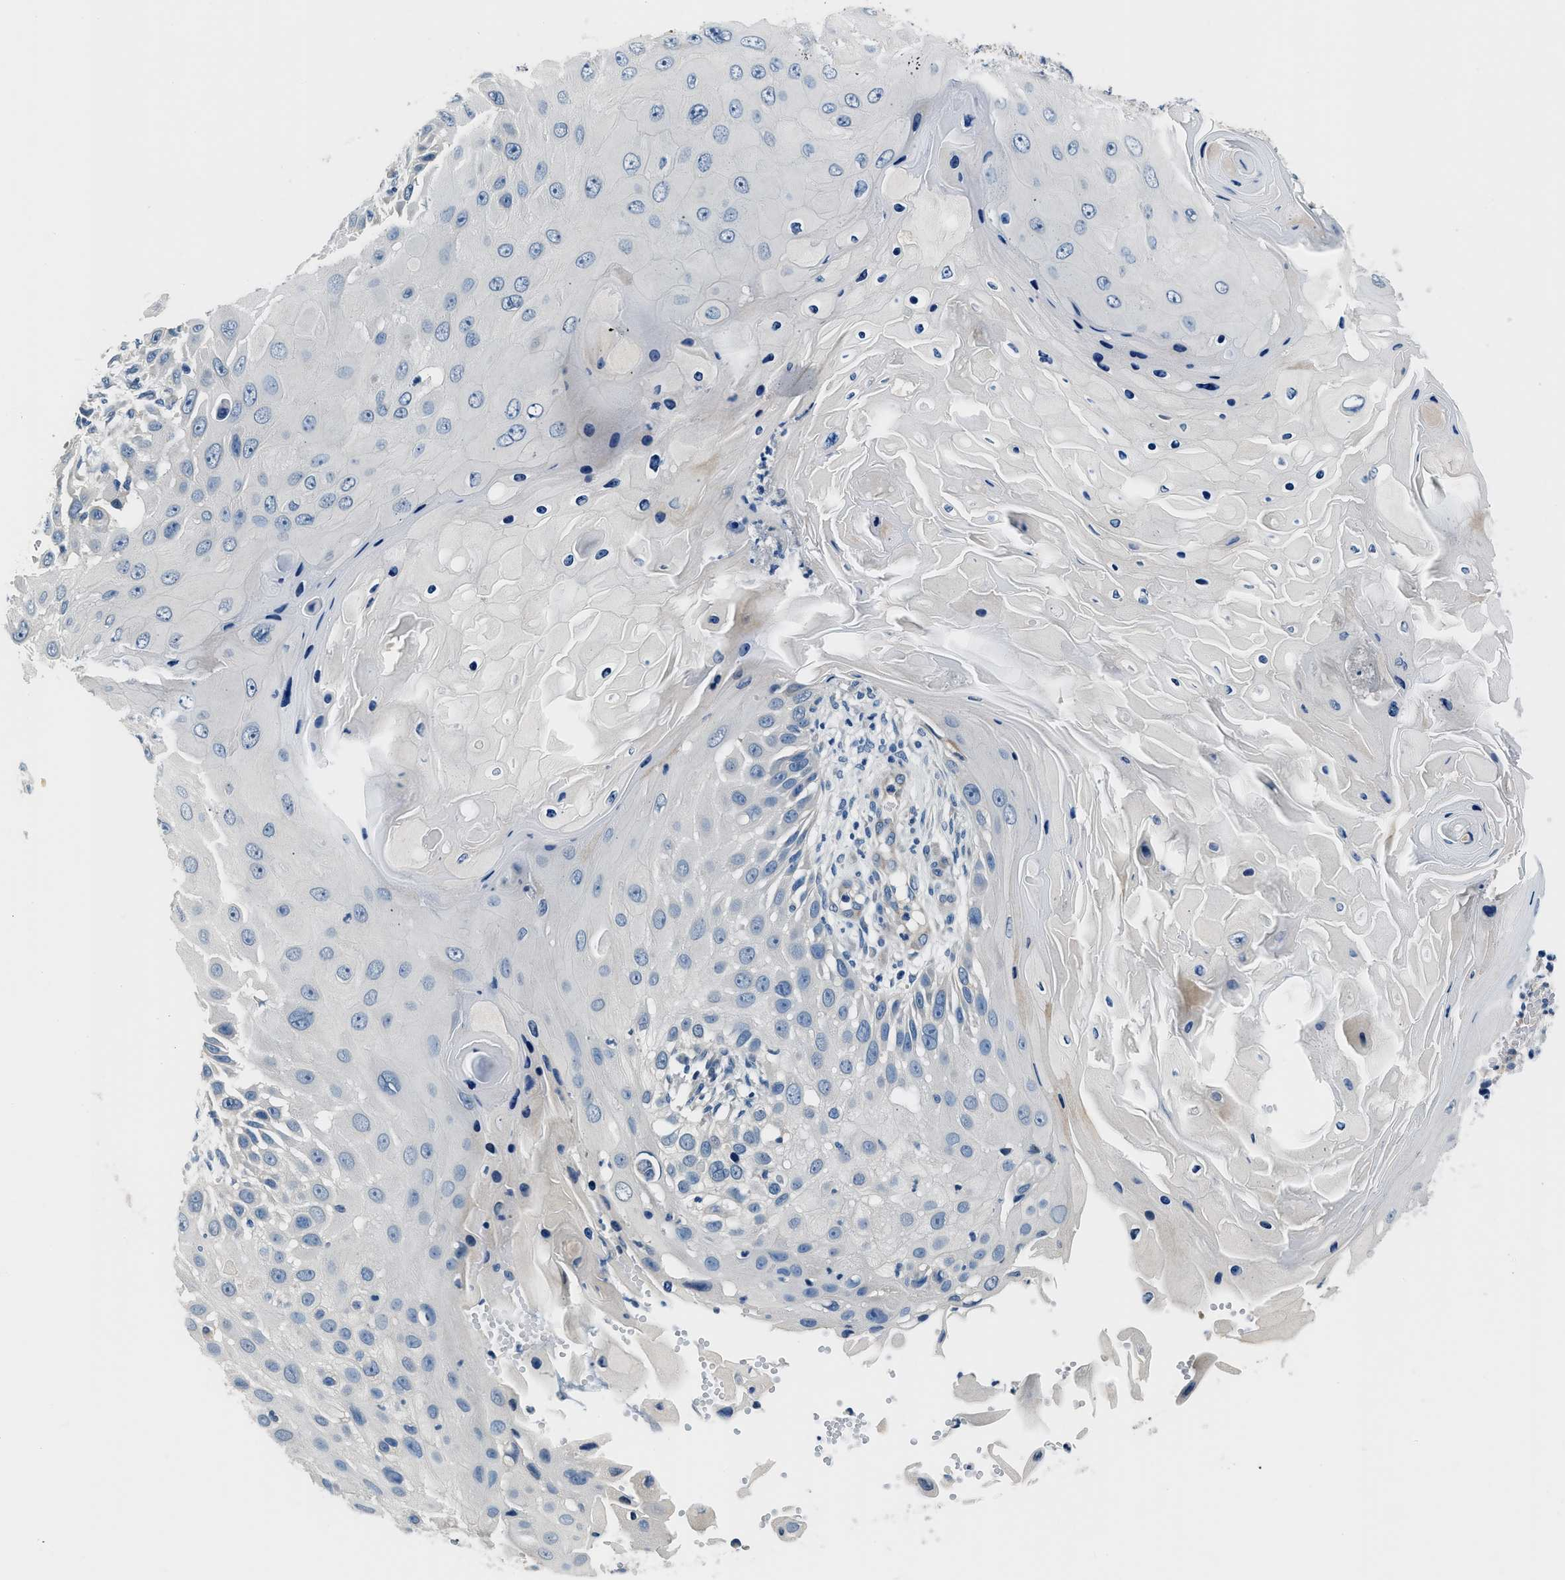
{"staining": {"intensity": "negative", "quantity": "none", "location": "none"}, "tissue": "skin cancer", "cell_type": "Tumor cells", "image_type": "cancer", "snomed": [{"axis": "morphology", "description": "Squamous cell carcinoma, NOS"}, {"axis": "topography", "description": "Skin"}], "caption": "Skin squamous cell carcinoma was stained to show a protein in brown. There is no significant expression in tumor cells. (Immunohistochemistry (ihc), brightfield microscopy, high magnification).", "gene": "GJA3", "patient": {"sex": "female", "age": 44}}